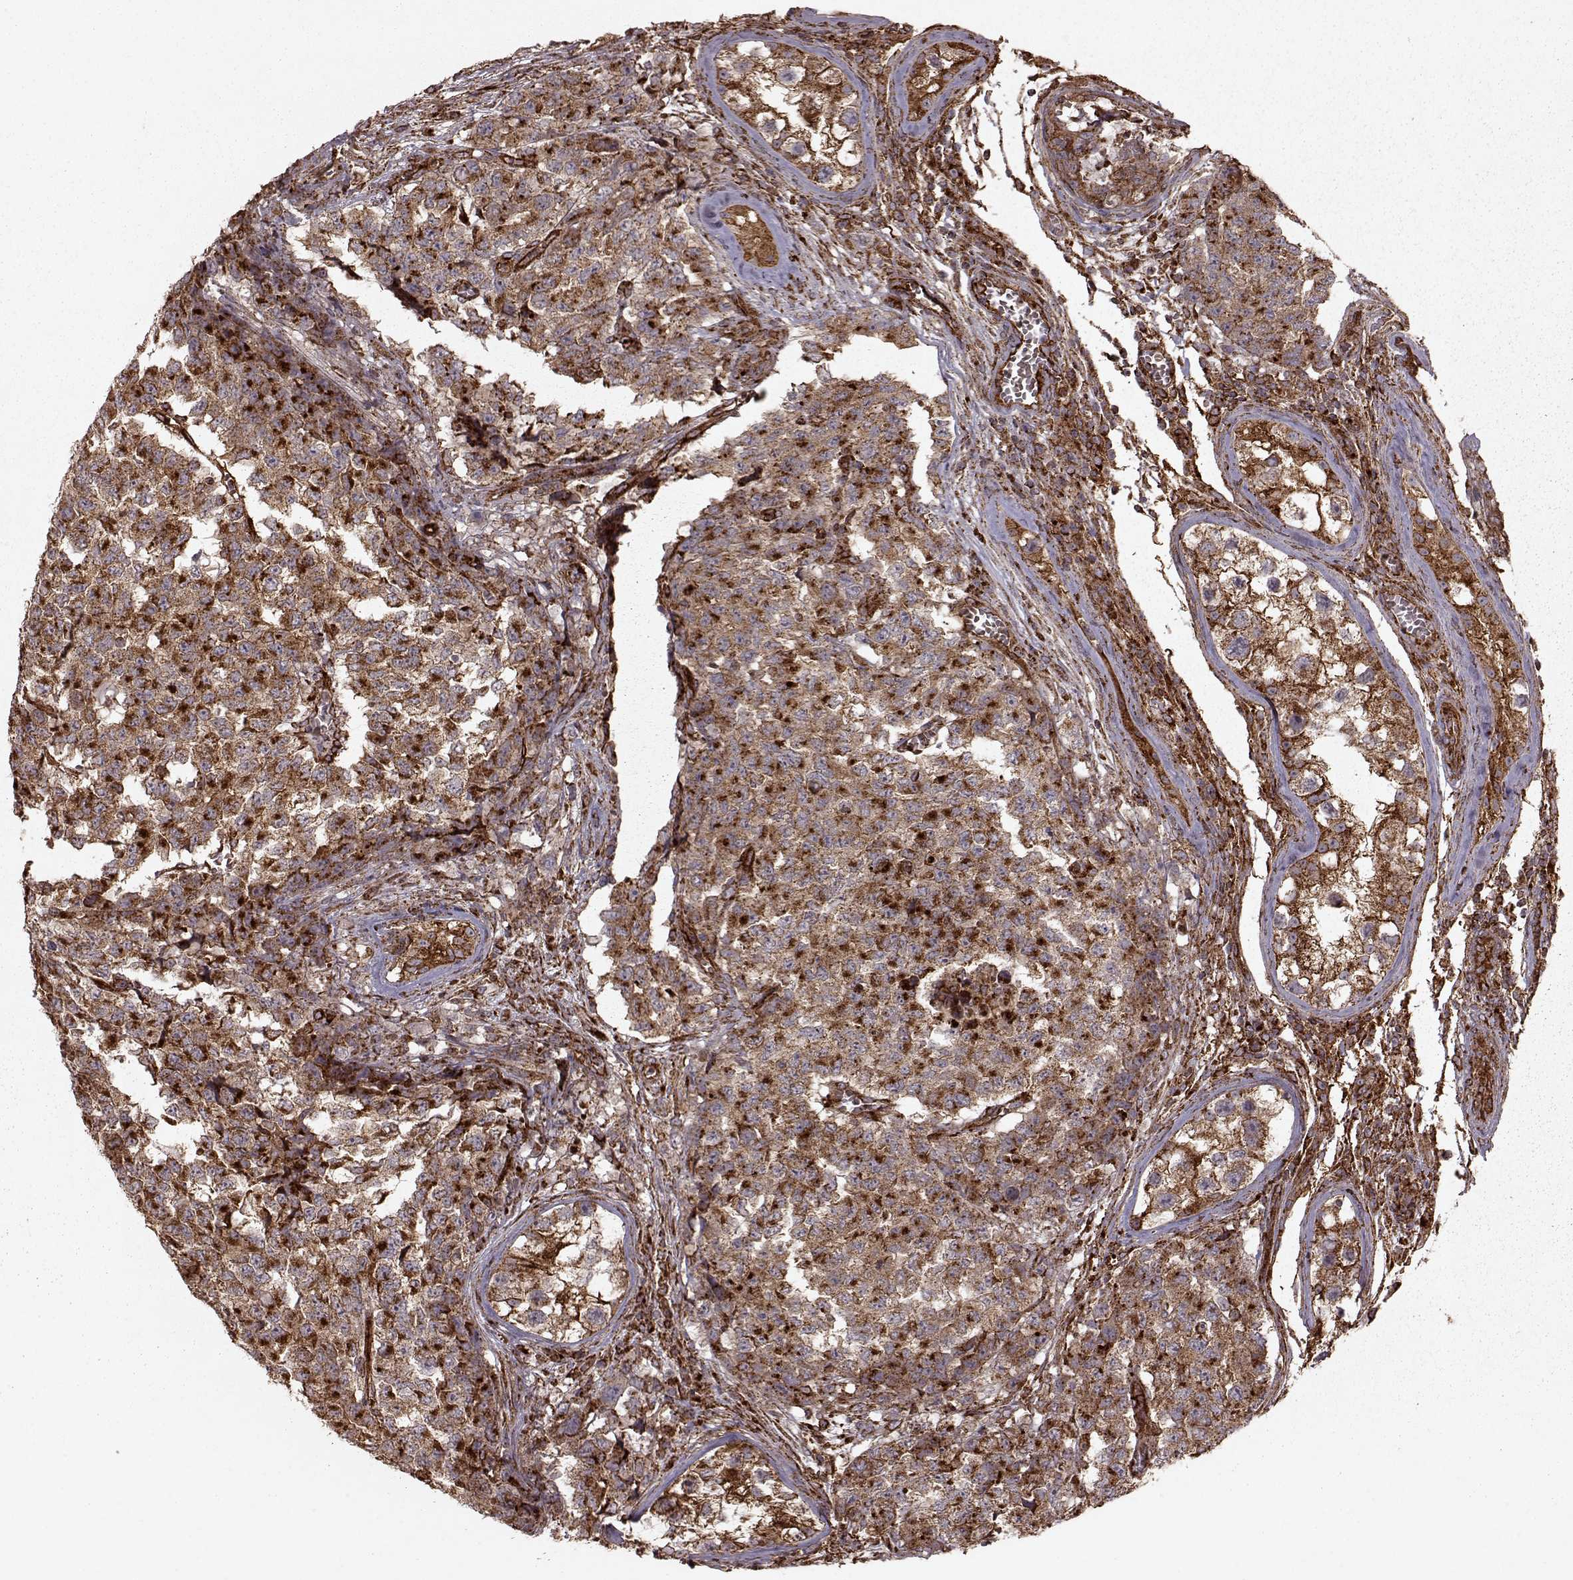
{"staining": {"intensity": "moderate", "quantity": ">75%", "location": "cytoplasmic/membranous"}, "tissue": "testis cancer", "cell_type": "Tumor cells", "image_type": "cancer", "snomed": [{"axis": "morphology", "description": "Carcinoma, Embryonal, NOS"}, {"axis": "topography", "description": "Testis"}], "caption": "Testis cancer was stained to show a protein in brown. There is medium levels of moderate cytoplasmic/membranous expression in about >75% of tumor cells.", "gene": "FXN", "patient": {"sex": "male", "age": 23}}